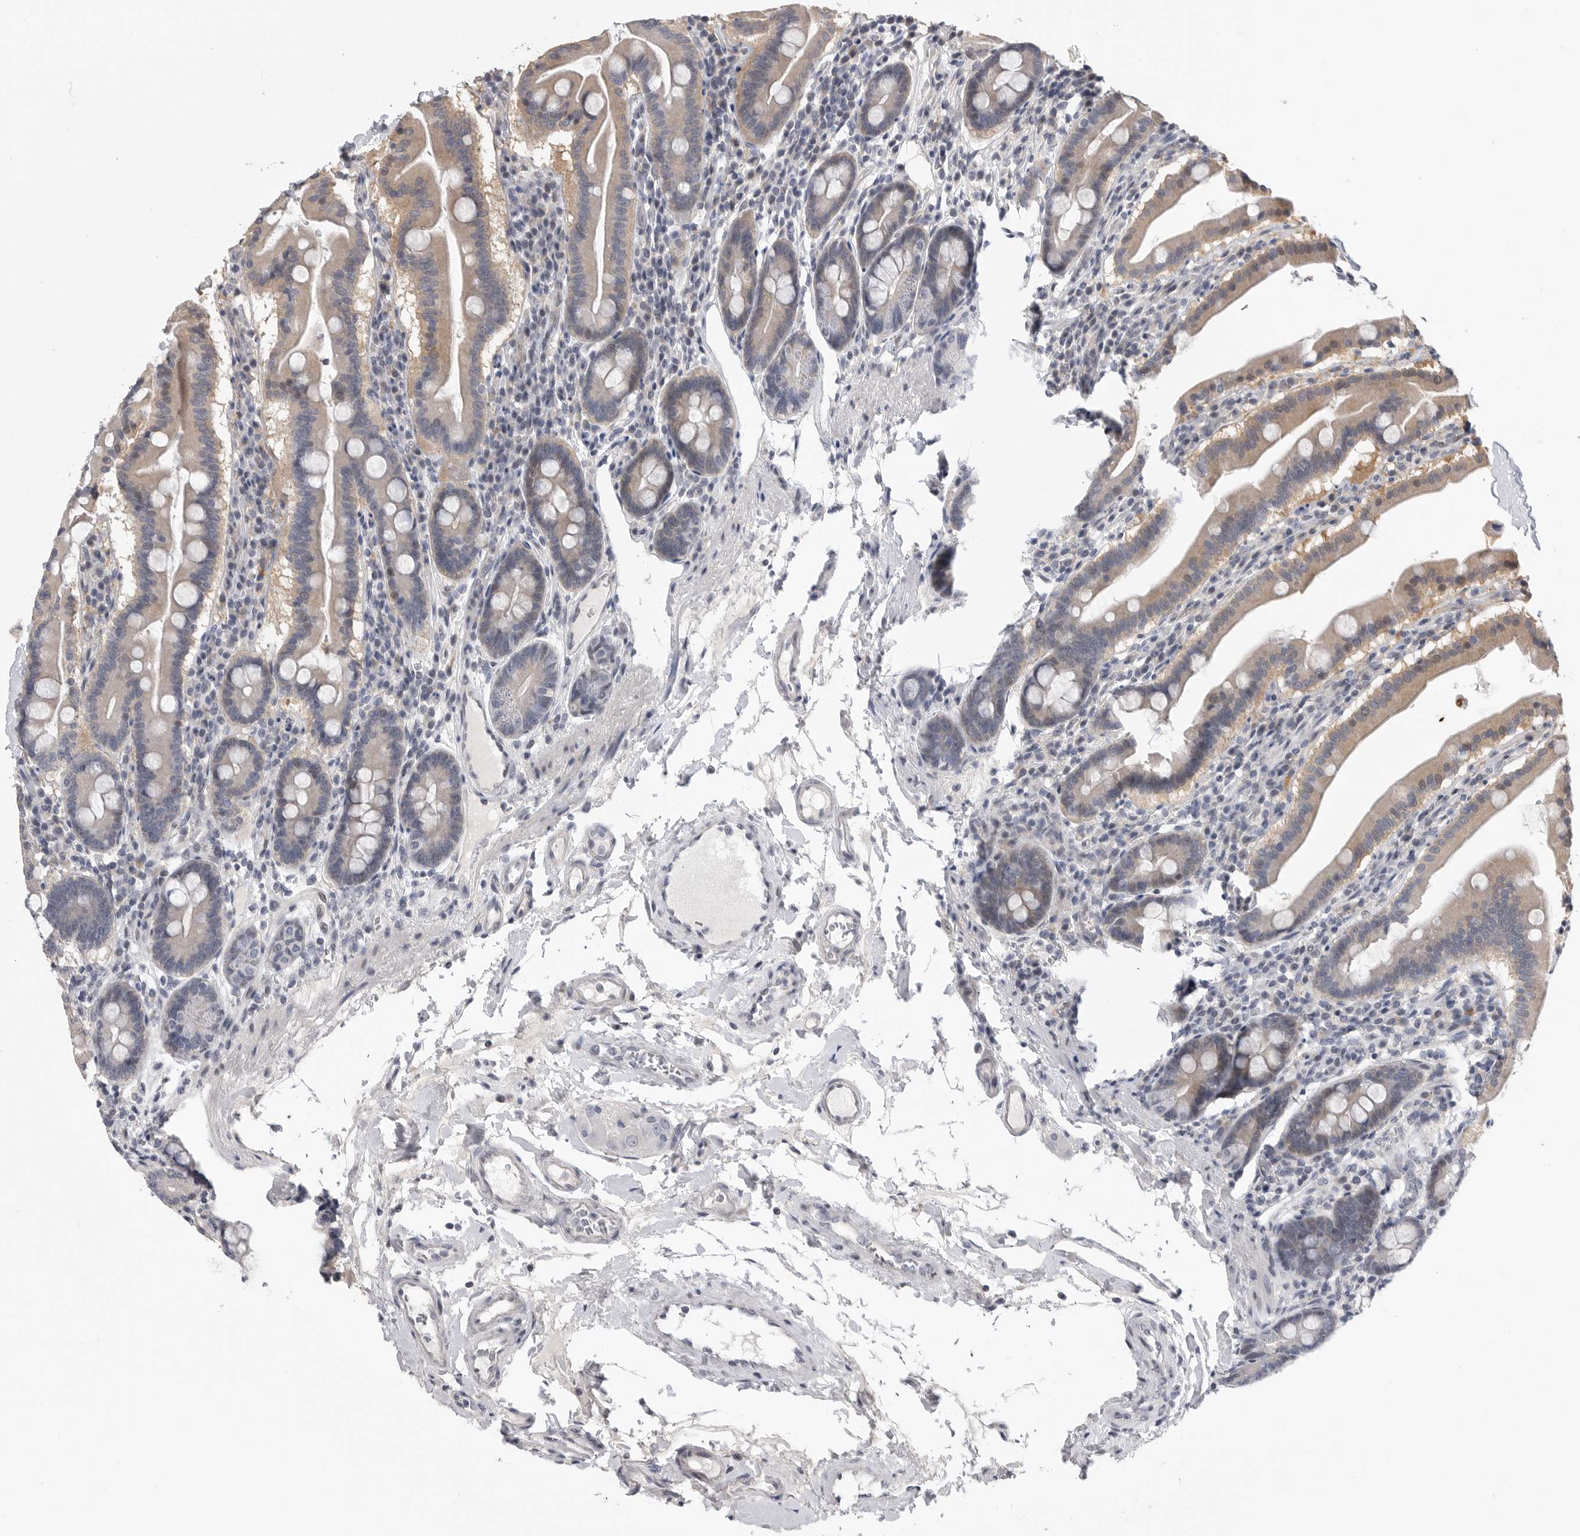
{"staining": {"intensity": "weak", "quantity": "25%-75%", "location": "cytoplasmic/membranous"}, "tissue": "duodenum", "cell_type": "Glandular cells", "image_type": "normal", "snomed": [{"axis": "morphology", "description": "Normal tissue, NOS"}, {"axis": "morphology", "description": "Adenocarcinoma, NOS"}, {"axis": "topography", "description": "Pancreas"}, {"axis": "topography", "description": "Duodenum"}], "caption": "Glandular cells exhibit low levels of weak cytoplasmic/membranous staining in about 25%-75% of cells in unremarkable duodenum.", "gene": "FBXO43", "patient": {"sex": "male", "age": 50}}